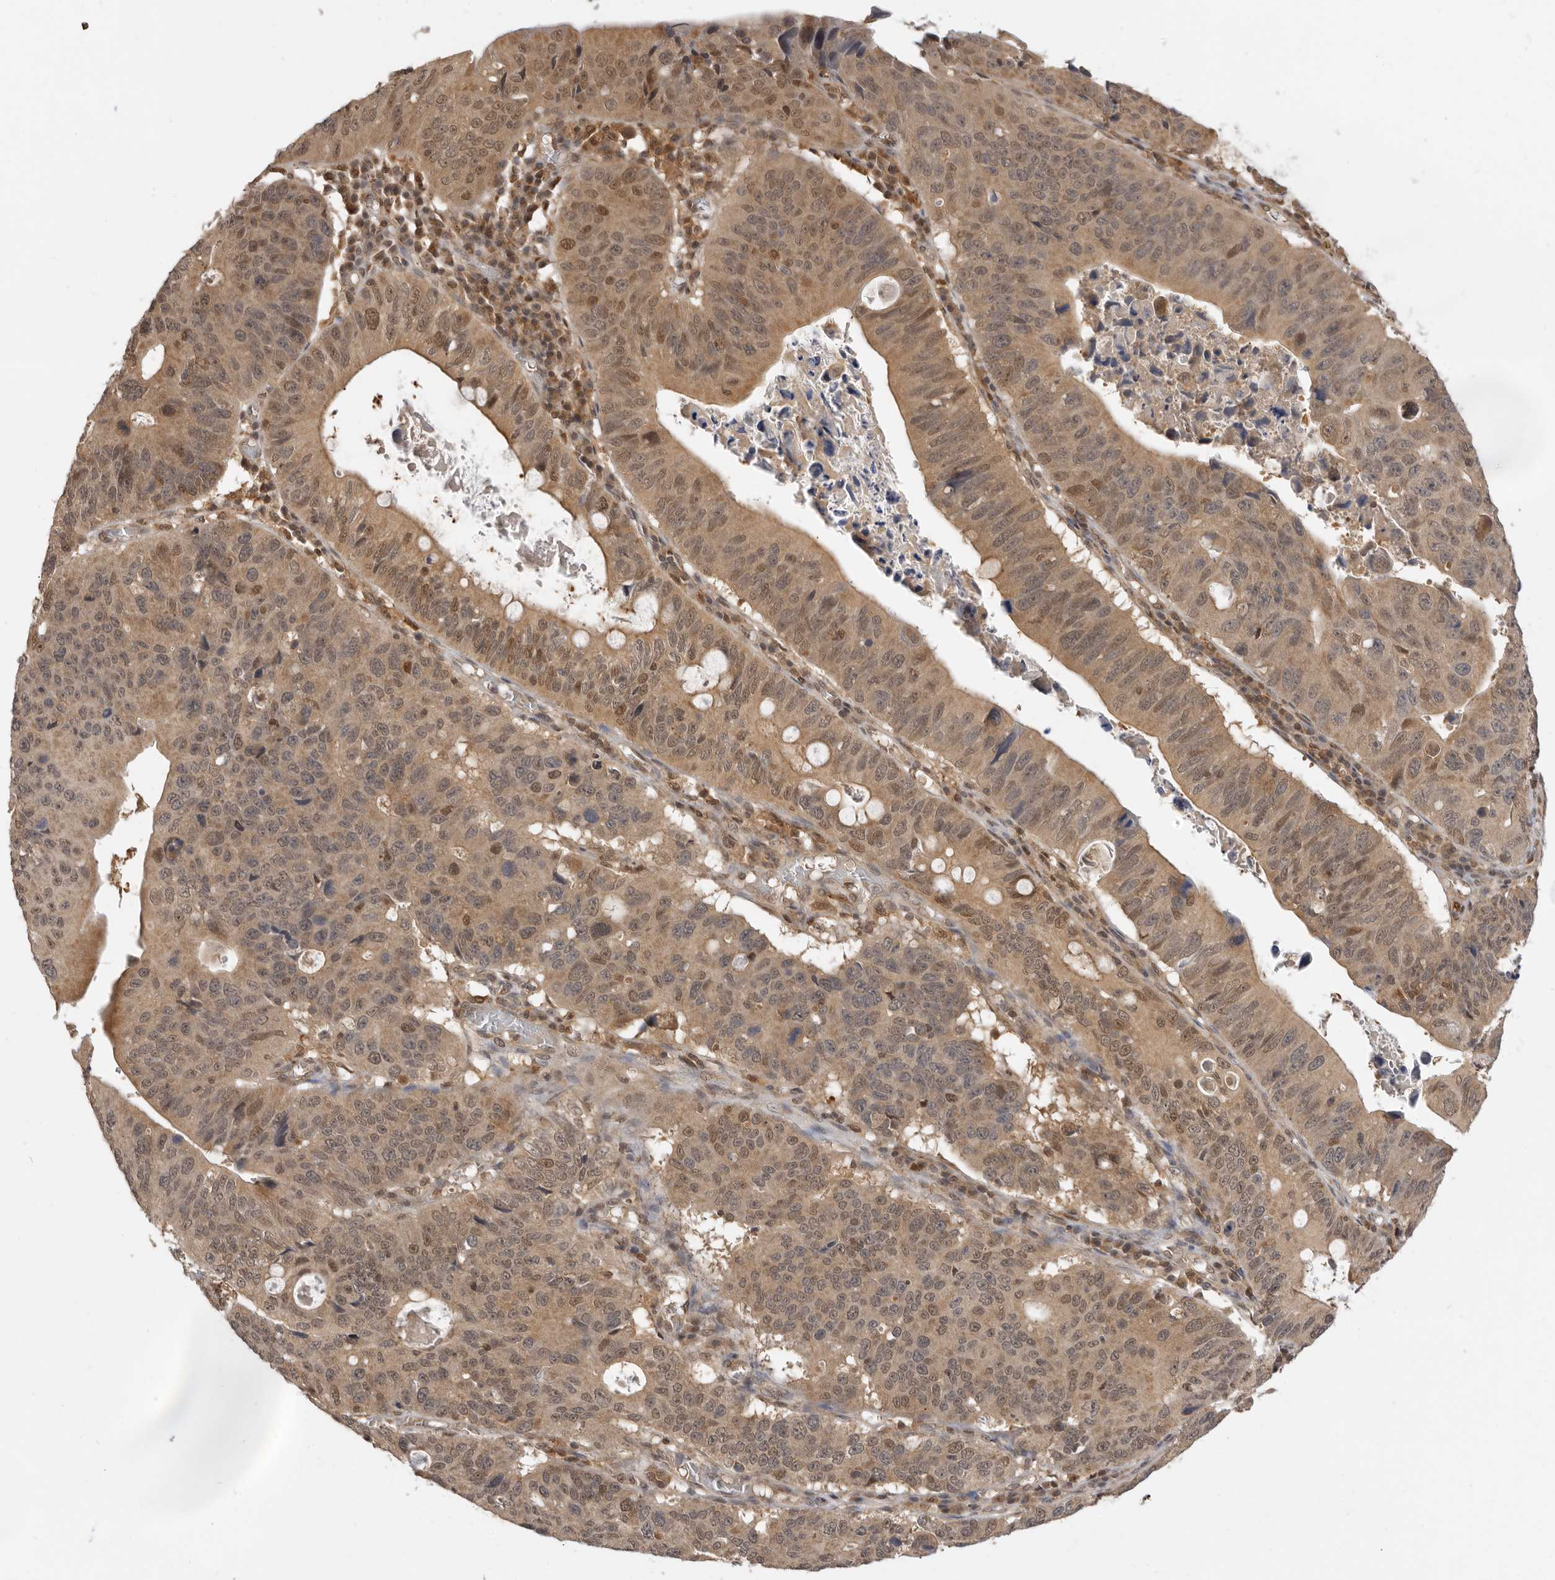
{"staining": {"intensity": "moderate", "quantity": ">75%", "location": "cytoplasmic/membranous,nuclear"}, "tissue": "stomach cancer", "cell_type": "Tumor cells", "image_type": "cancer", "snomed": [{"axis": "morphology", "description": "Adenocarcinoma, NOS"}, {"axis": "topography", "description": "Stomach"}], "caption": "The immunohistochemical stain shows moderate cytoplasmic/membranous and nuclear positivity in tumor cells of stomach cancer (adenocarcinoma) tissue. The protein is stained brown, and the nuclei are stained in blue (DAB IHC with brightfield microscopy, high magnification).", "gene": "ADPRS", "patient": {"sex": "male", "age": 59}}